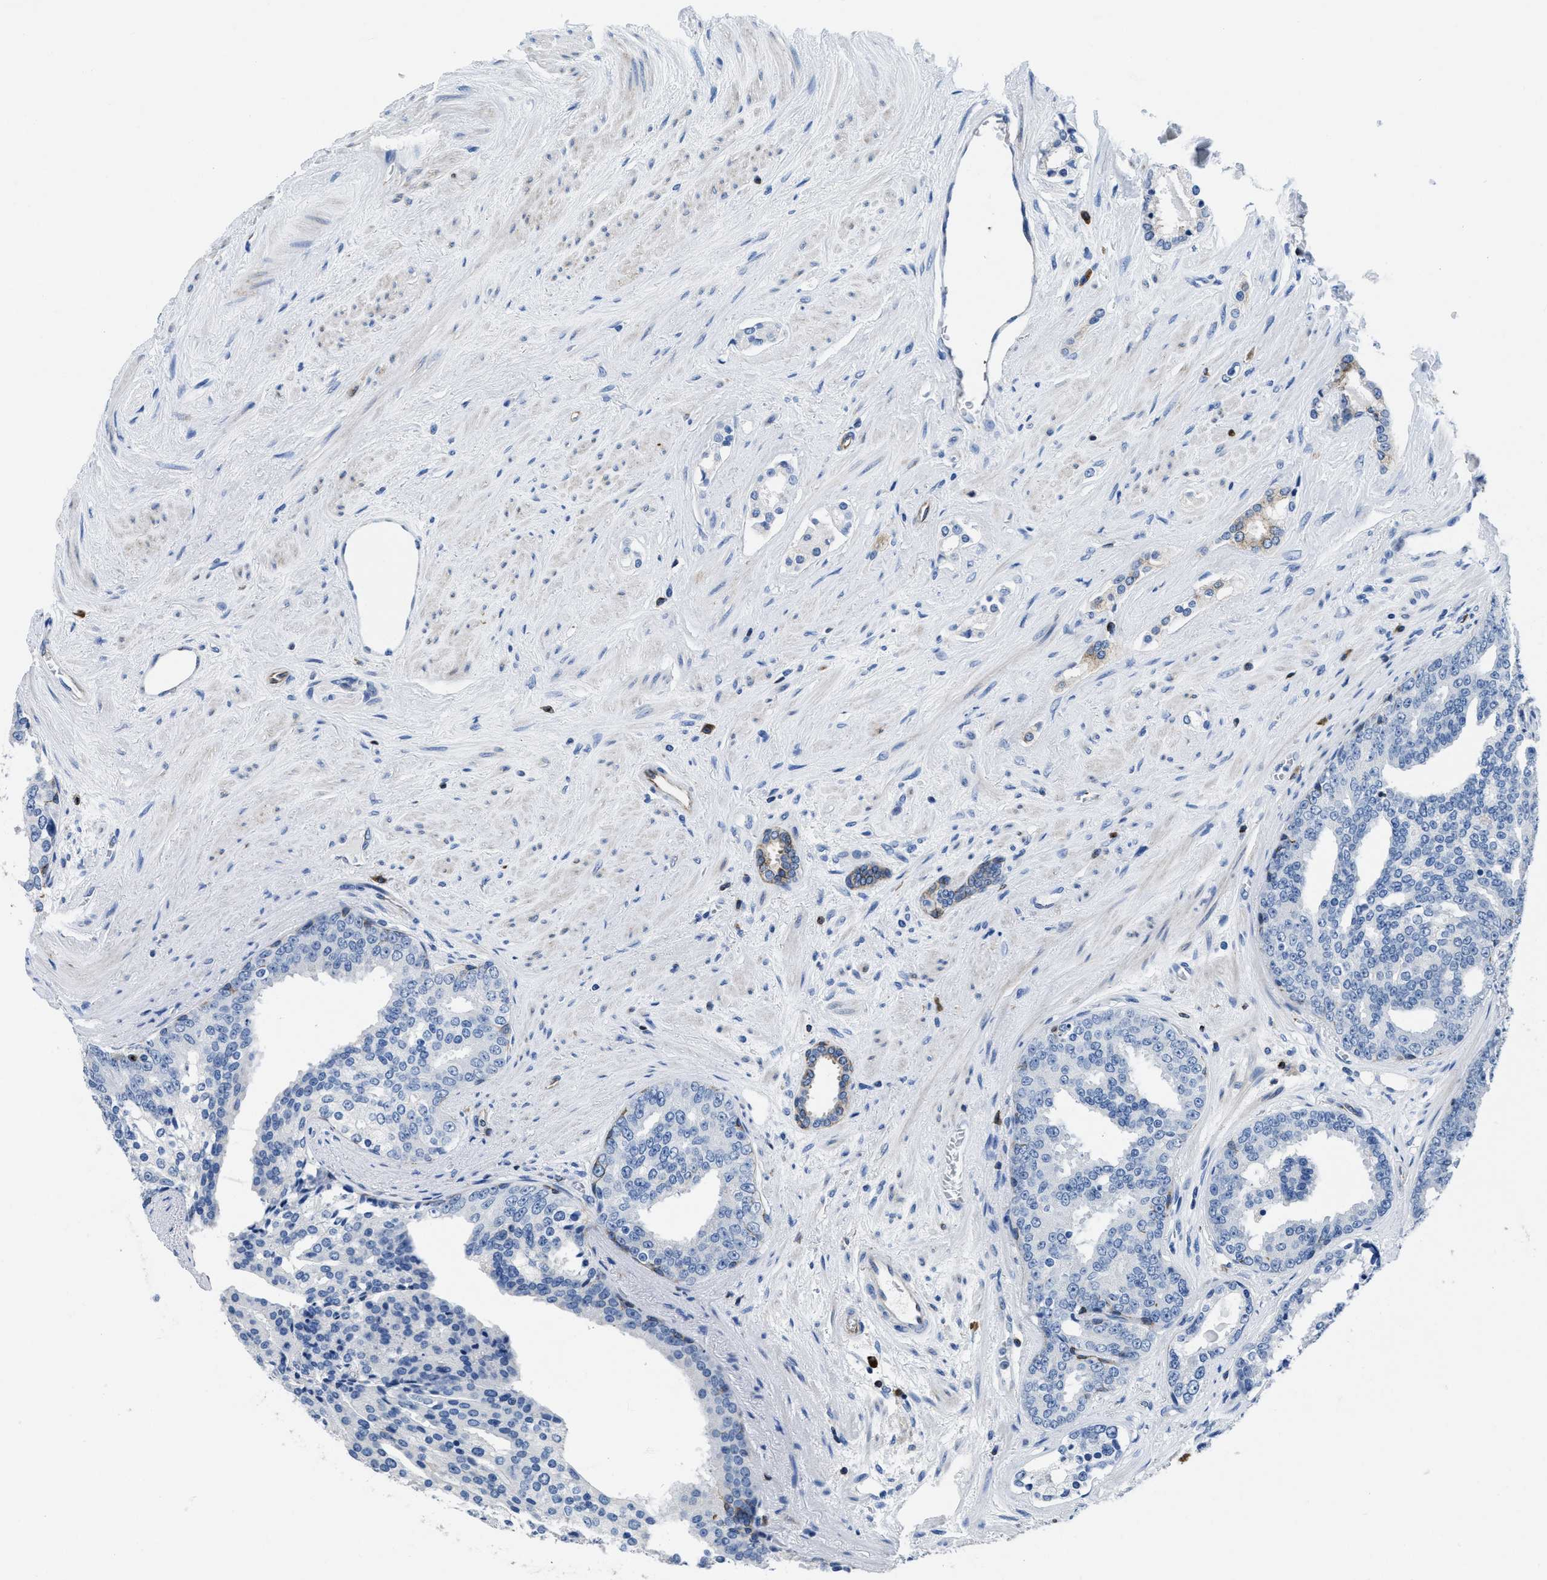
{"staining": {"intensity": "negative", "quantity": "none", "location": "none"}, "tissue": "prostate cancer", "cell_type": "Tumor cells", "image_type": "cancer", "snomed": [{"axis": "morphology", "description": "Adenocarcinoma, High grade"}, {"axis": "topography", "description": "Prostate"}], "caption": "Tumor cells are negative for protein expression in human prostate cancer.", "gene": "ITGA3", "patient": {"sex": "male", "age": 71}}